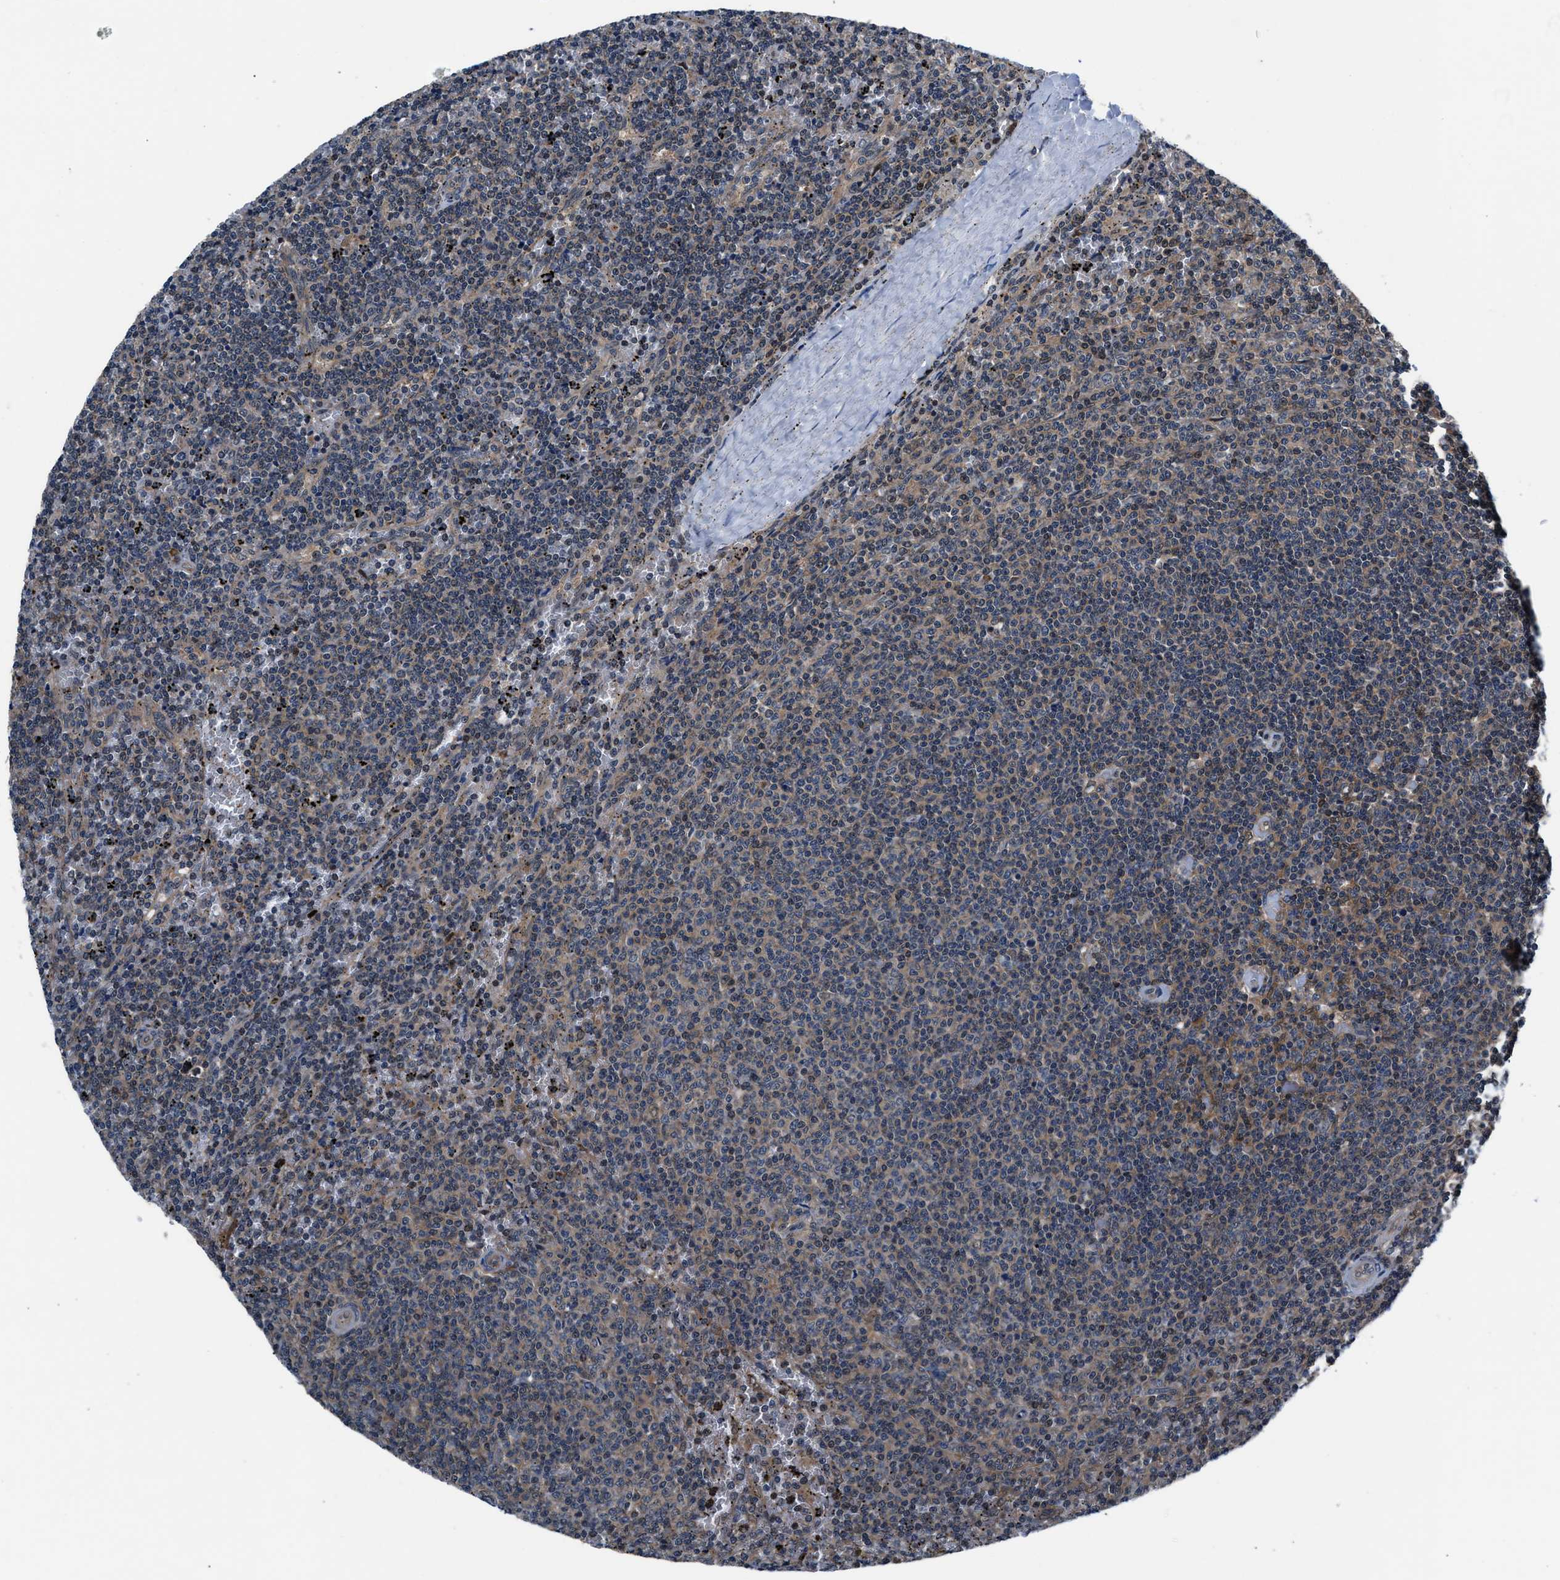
{"staining": {"intensity": "weak", "quantity": "<25%", "location": "cytoplasmic/membranous"}, "tissue": "lymphoma", "cell_type": "Tumor cells", "image_type": "cancer", "snomed": [{"axis": "morphology", "description": "Malignant lymphoma, non-Hodgkin's type, Low grade"}, {"axis": "topography", "description": "Spleen"}], "caption": "Tumor cells are negative for protein expression in human lymphoma. Nuclei are stained in blue.", "gene": "PRPSAP2", "patient": {"sex": "female", "age": 50}}